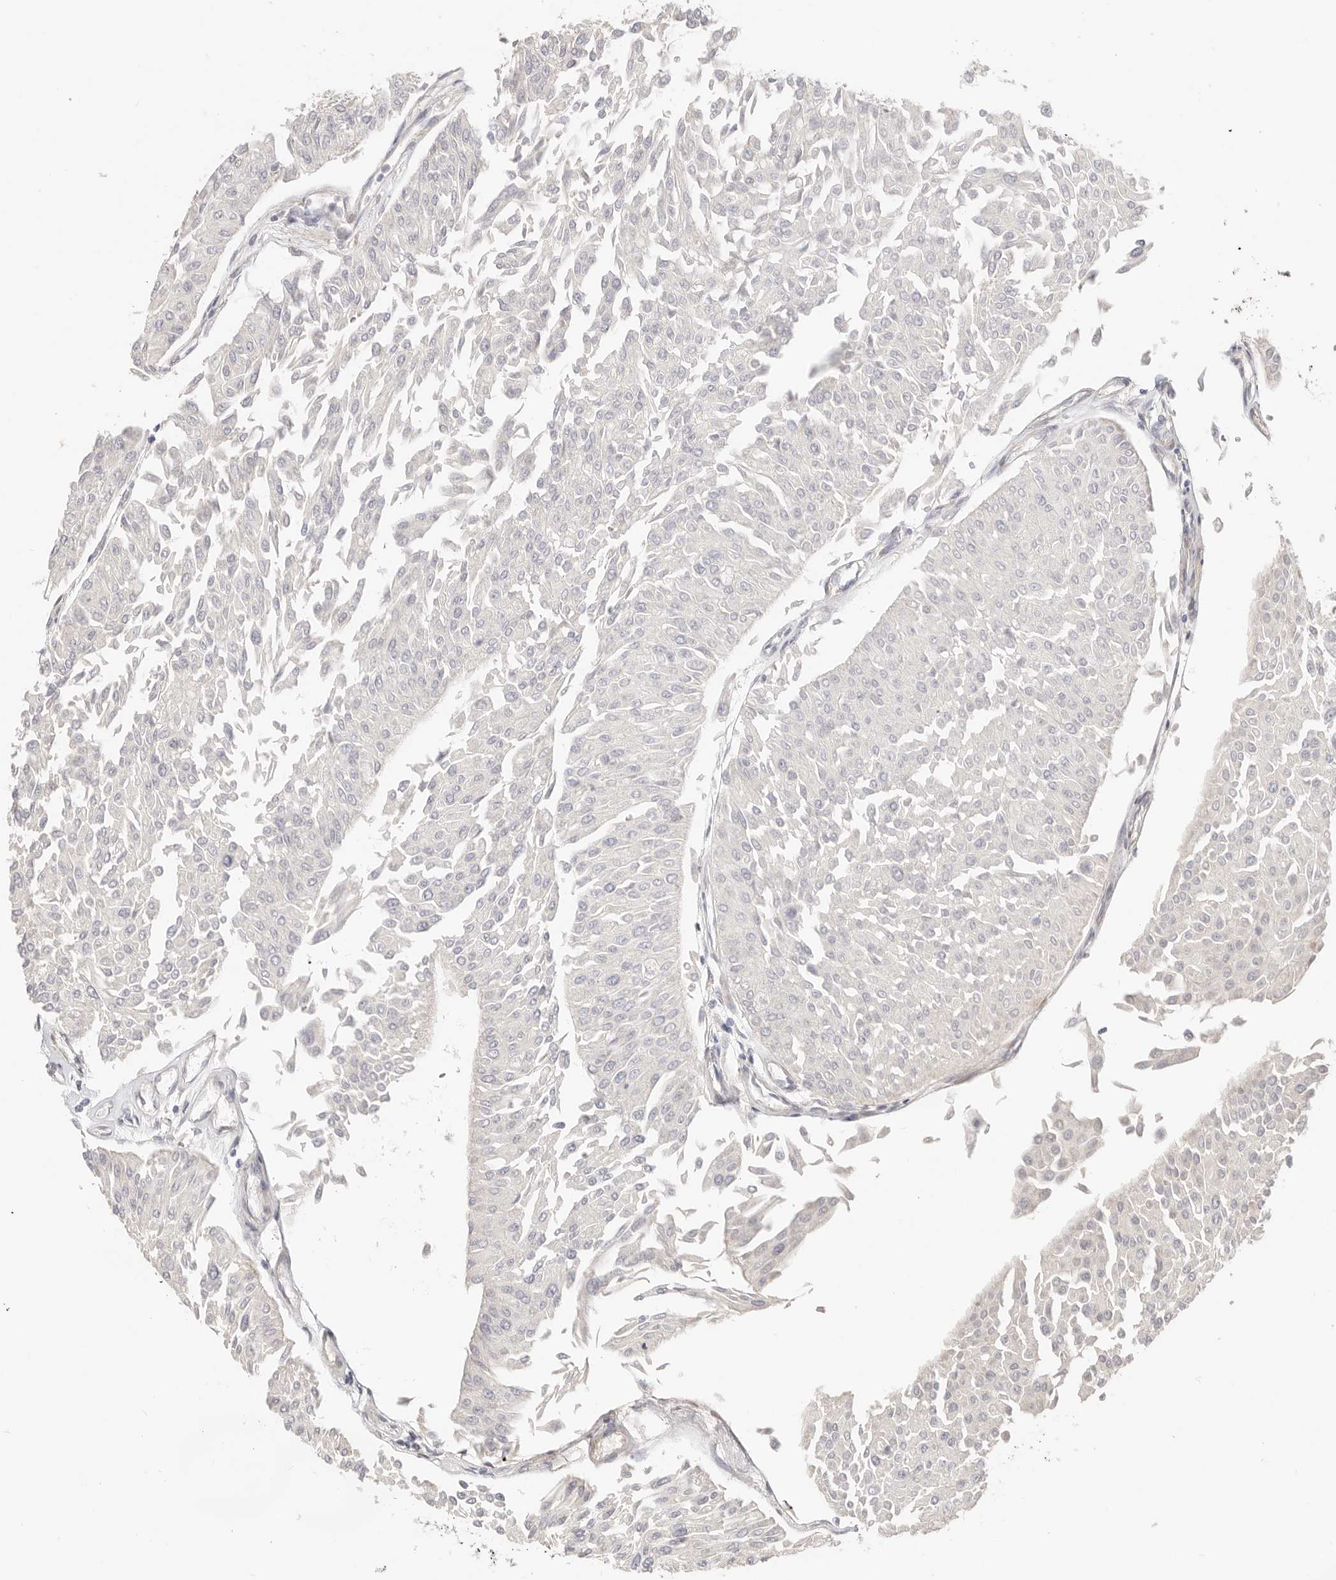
{"staining": {"intensity": "negative", "quantity": "none", "location": "none"}, "tissue": "urothelial cancer", "cell_type": "Tumor cells", "image_type": "cancer", "snomed": [{"axis": "morphology", "description": "Urothelial carcinoma, Low grade"}, {"axis": "topography", "description": "Urinary bladder"}], "caption": "Immunohistochemical staining of urothelial carcinoma (low-grade) exhibits no significant expression in tumor cells.", "gene": "DTNBP1", "patient": {"sex": "male", "age": 67}}